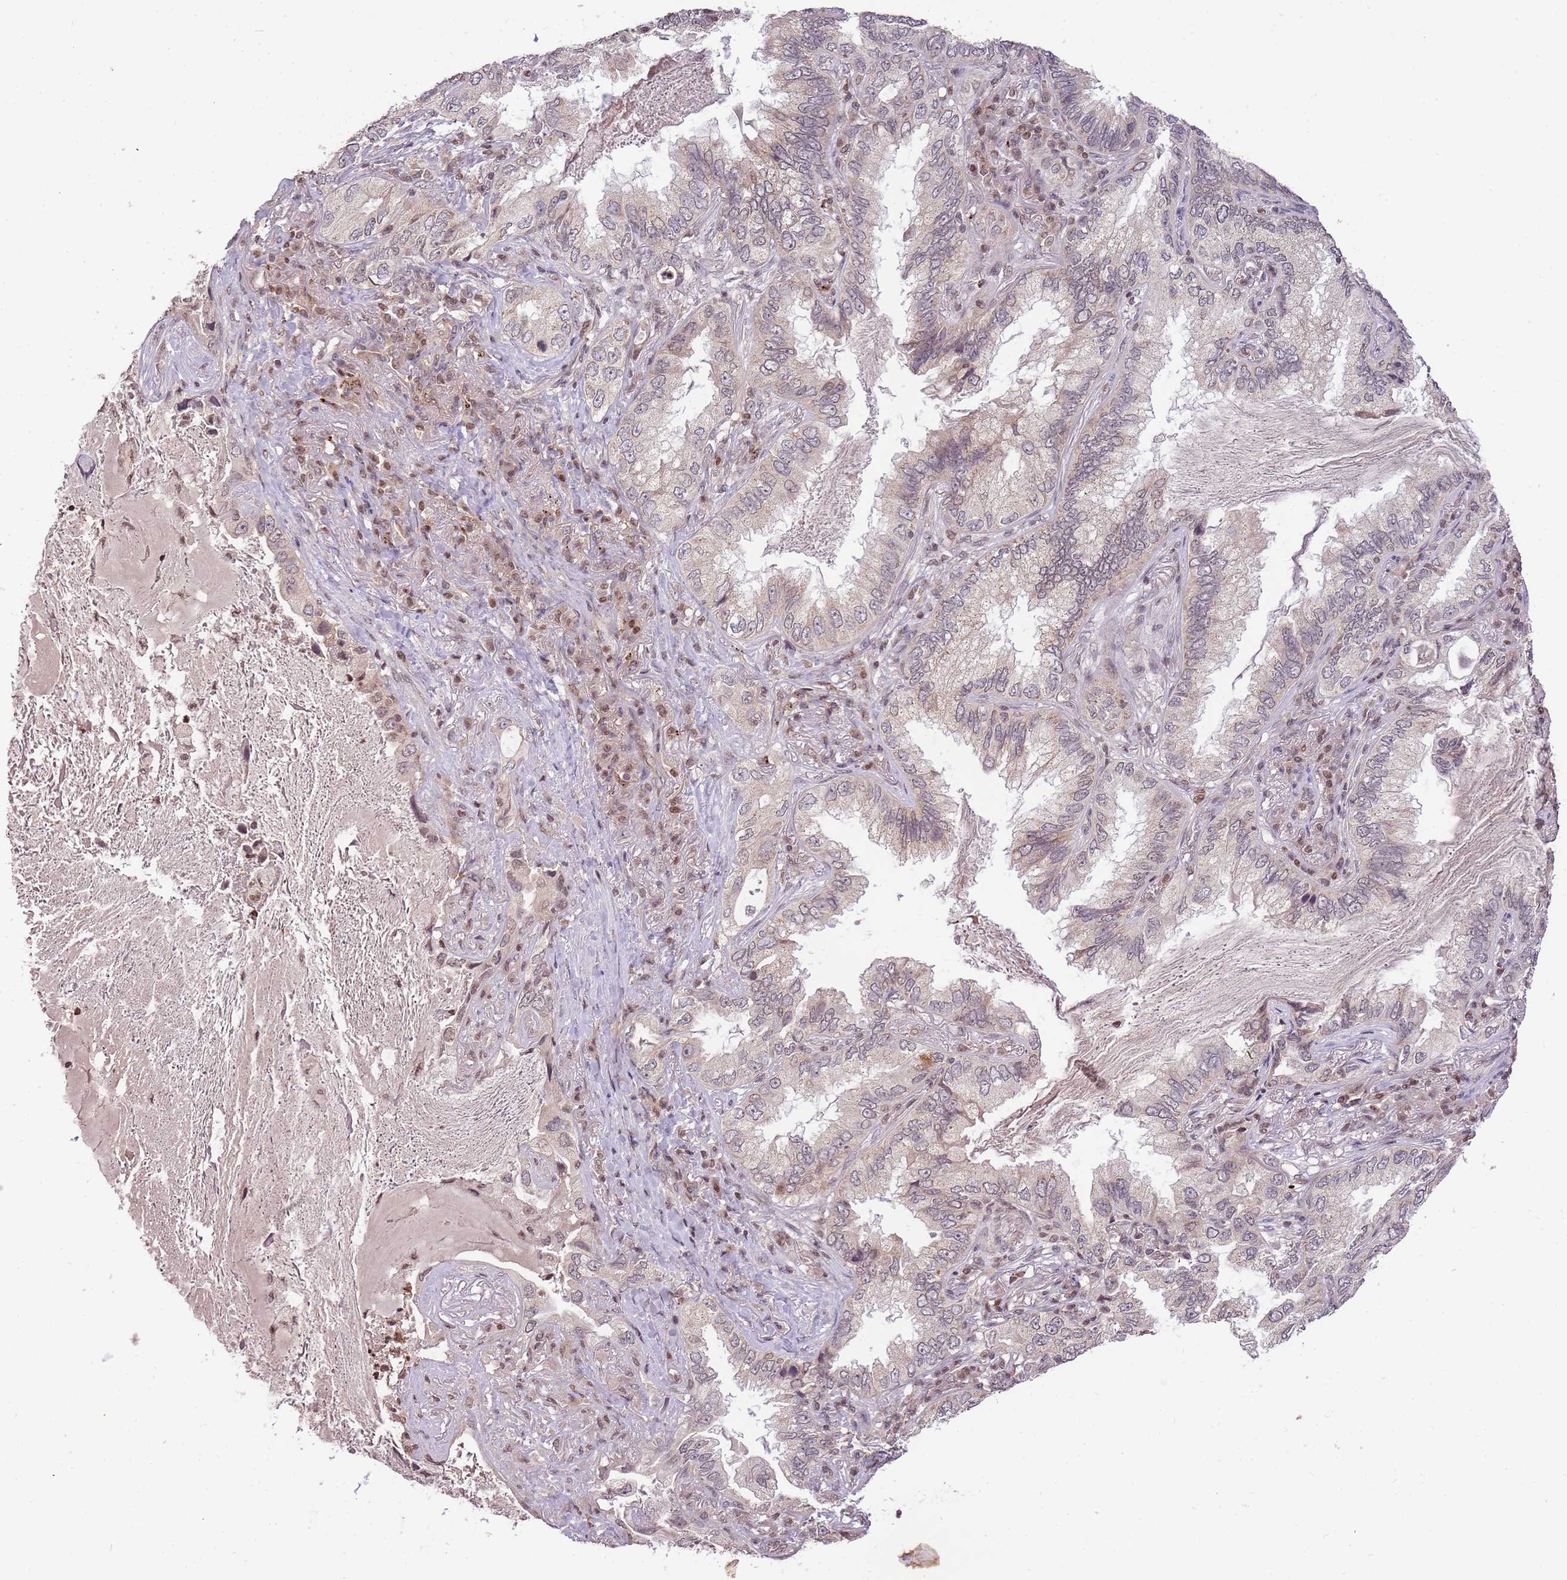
{"staining": {"intensity": "negative", "quantity": "none", "location": "none"}, "tissue": "lung cancer", "cell_type": "Tumor cells", "image_type": "cancer", "snomed": [{"axis": "morphology", "description": "Adenocarcinoma, NOS"}, {"axis": "topography", "description": "Lung"}], "caption": "Tumor cells are negative for brown protein staining in lung cancer.", "gene": "SAMSN1", "patient": {"sex": "female", "age": 69}}